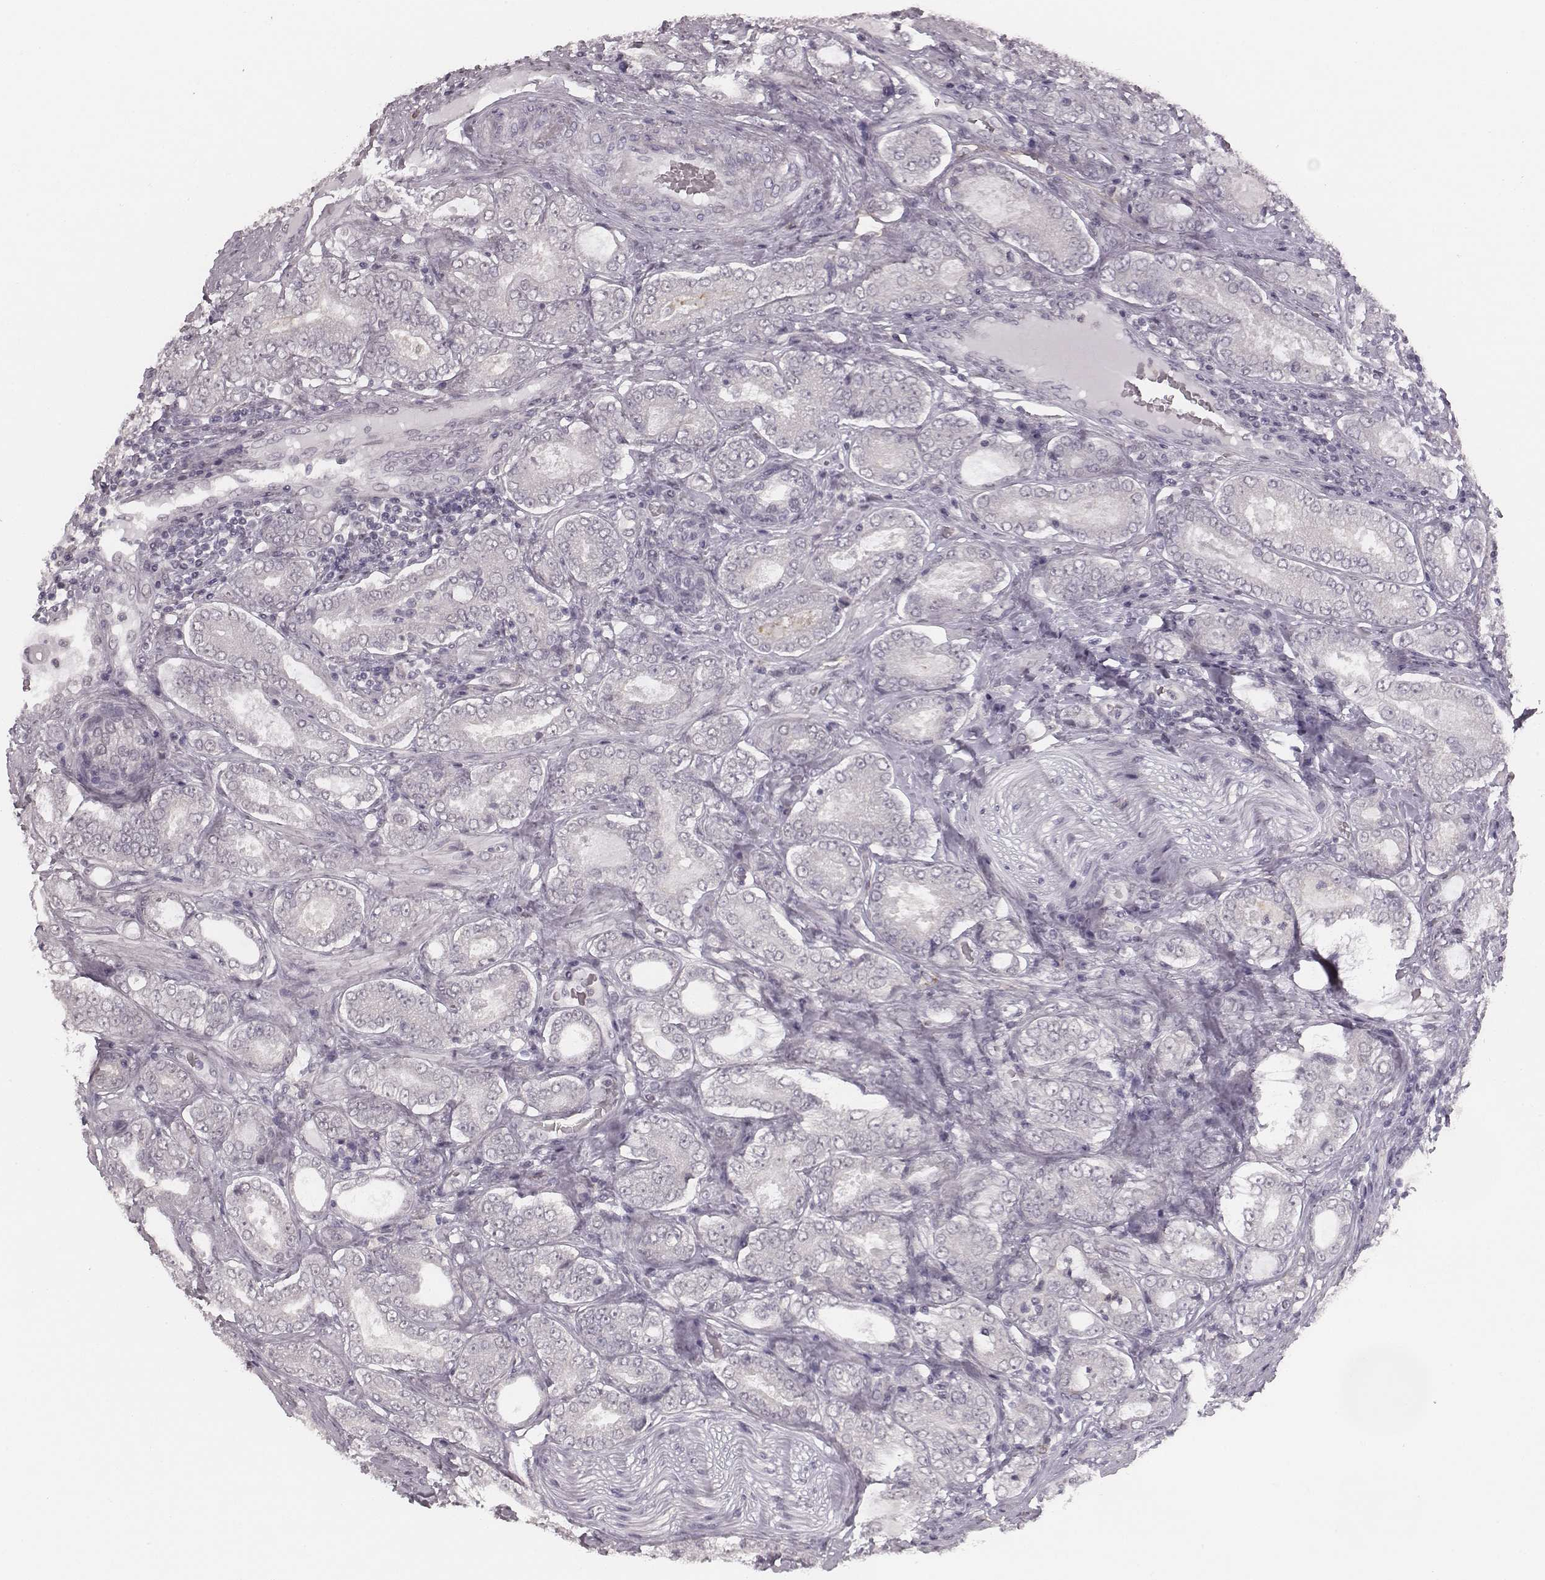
{"staining": {"intensity": "negative", "quantity": "none", "location": "none"}, "tissue": "prostate cancer", "cell_type": "Tumor cells", "image_type": "cancer", "snomed": [{"axis": "morphology", "description": "Adenocarcinoma, NOS"}, {"axis": "topography", "description": "Prostate"}], "caption": "A high-resolution photomicrograph shows immunohistochemistry (IHC) staining of prostate cancer, which displays no significant staining in tumor cells.", "gene": "RPGRIP1", "patient": {"sex": "male", "age": 64}}